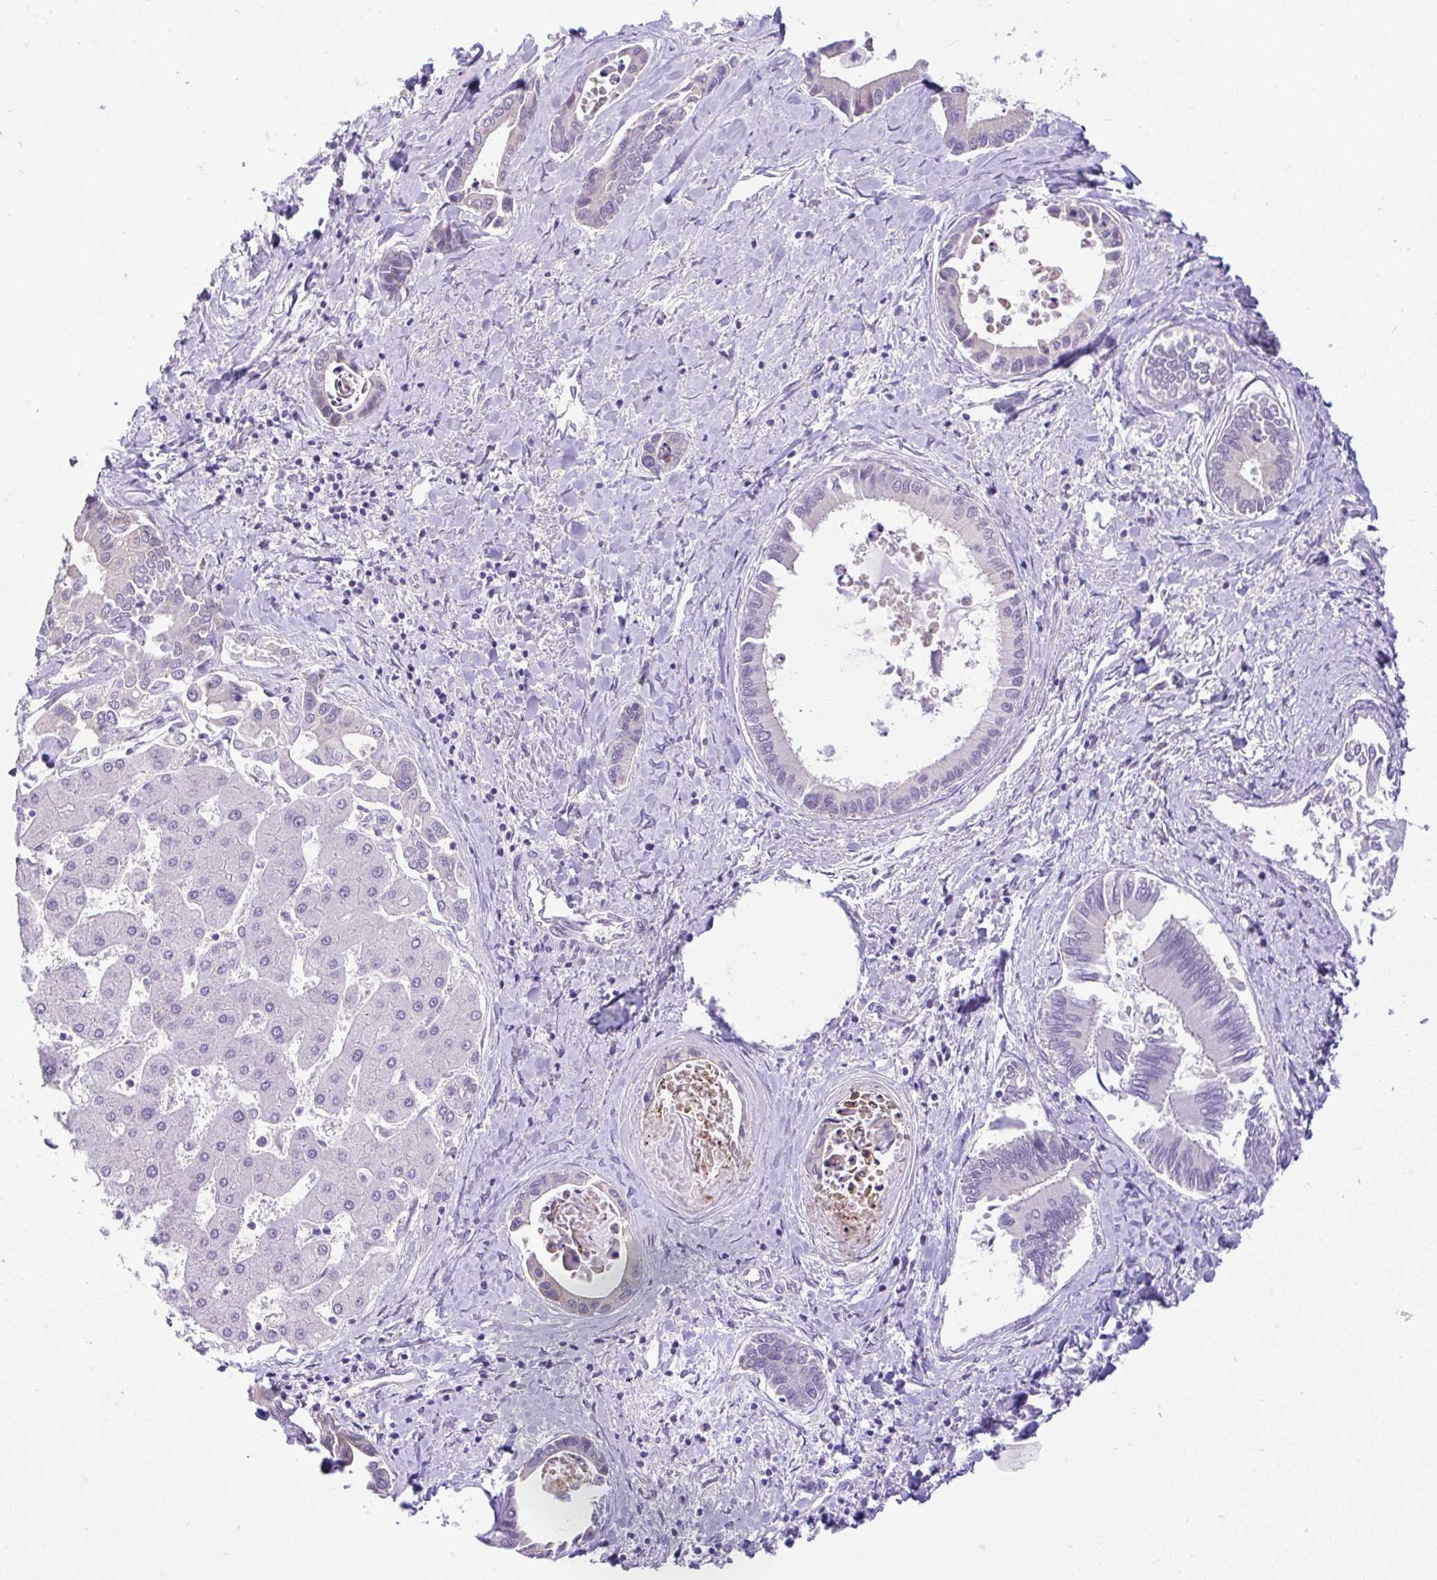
{"staining": {"intensity": "negative", "quantity": "none", "location": "none"}, "tissue": "liver cancer", "cell_type": "Tumor cells", "image_type": "cancer", "snomed": [{"axis": "morphology", "description": "Cholangiocarcinoma"}, {"axis": "topography", "description": "Liver"}], "caption": "Tumor cells are negative for brown protein staining in cholangiocarcinoma (liver). (Brightfield microscopy of DAB (3,3'-diaminobenzidine) immunohistochemistry (IHC) at high magnification).", "gene": "PYCR2", "patient": {"sex": "male", "age": 66}}